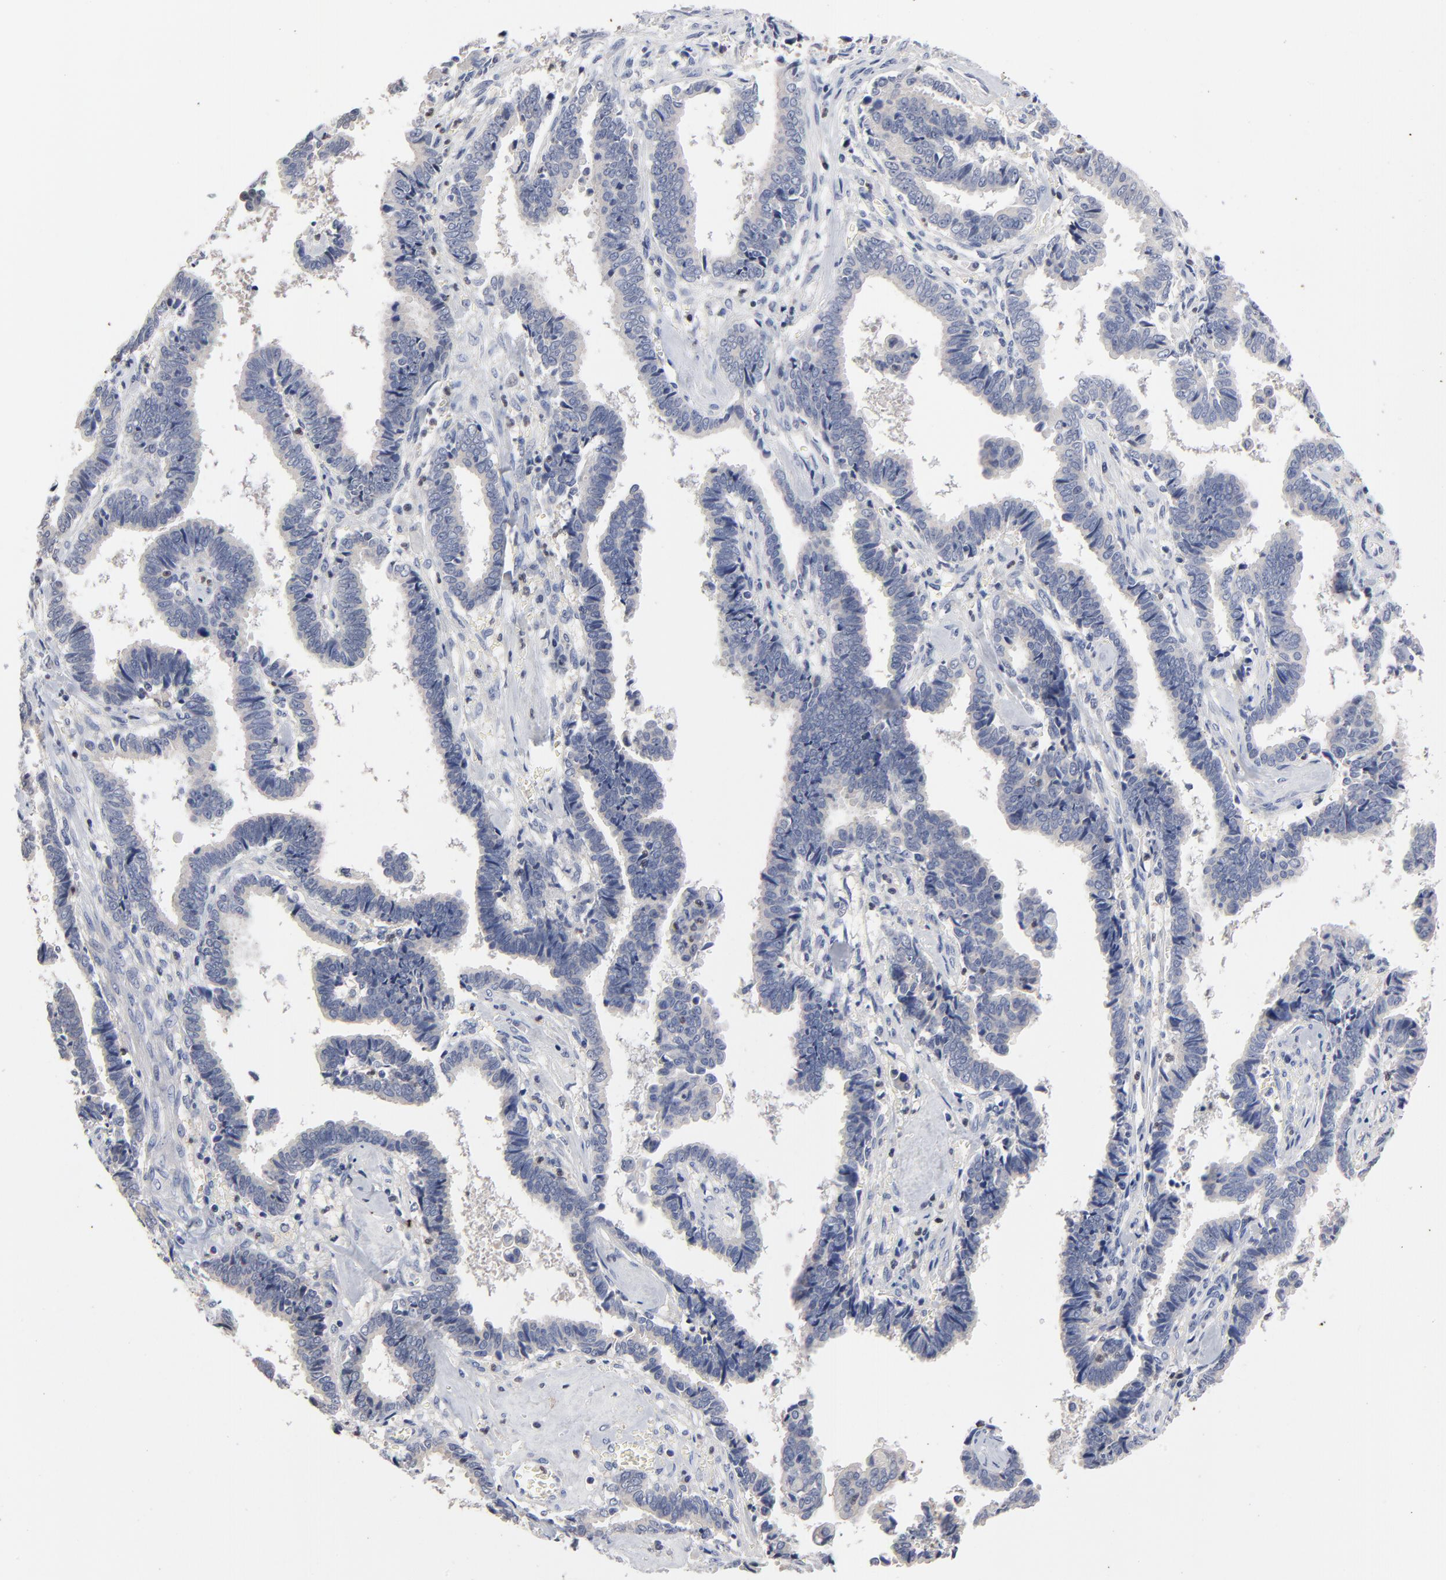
{"staining": {"intensity": "negative", "quantity": "none", "location": "none"}, "tissue": "liver cancer", "cell_type": "Tumor cells", "image_type": "cancer", "snomed": [{"axis": "morphology", "description": "Cholangiocarcinoma"}, {"axis": "topography", "description": "Liver"}], "caption": "Cholangiocarcinoma (liver) stained for a protein using immunohistochemistry reveals no staining tumor cells.", "gene": "AADAC", "patient": {"sex": "male", "age": 57}}